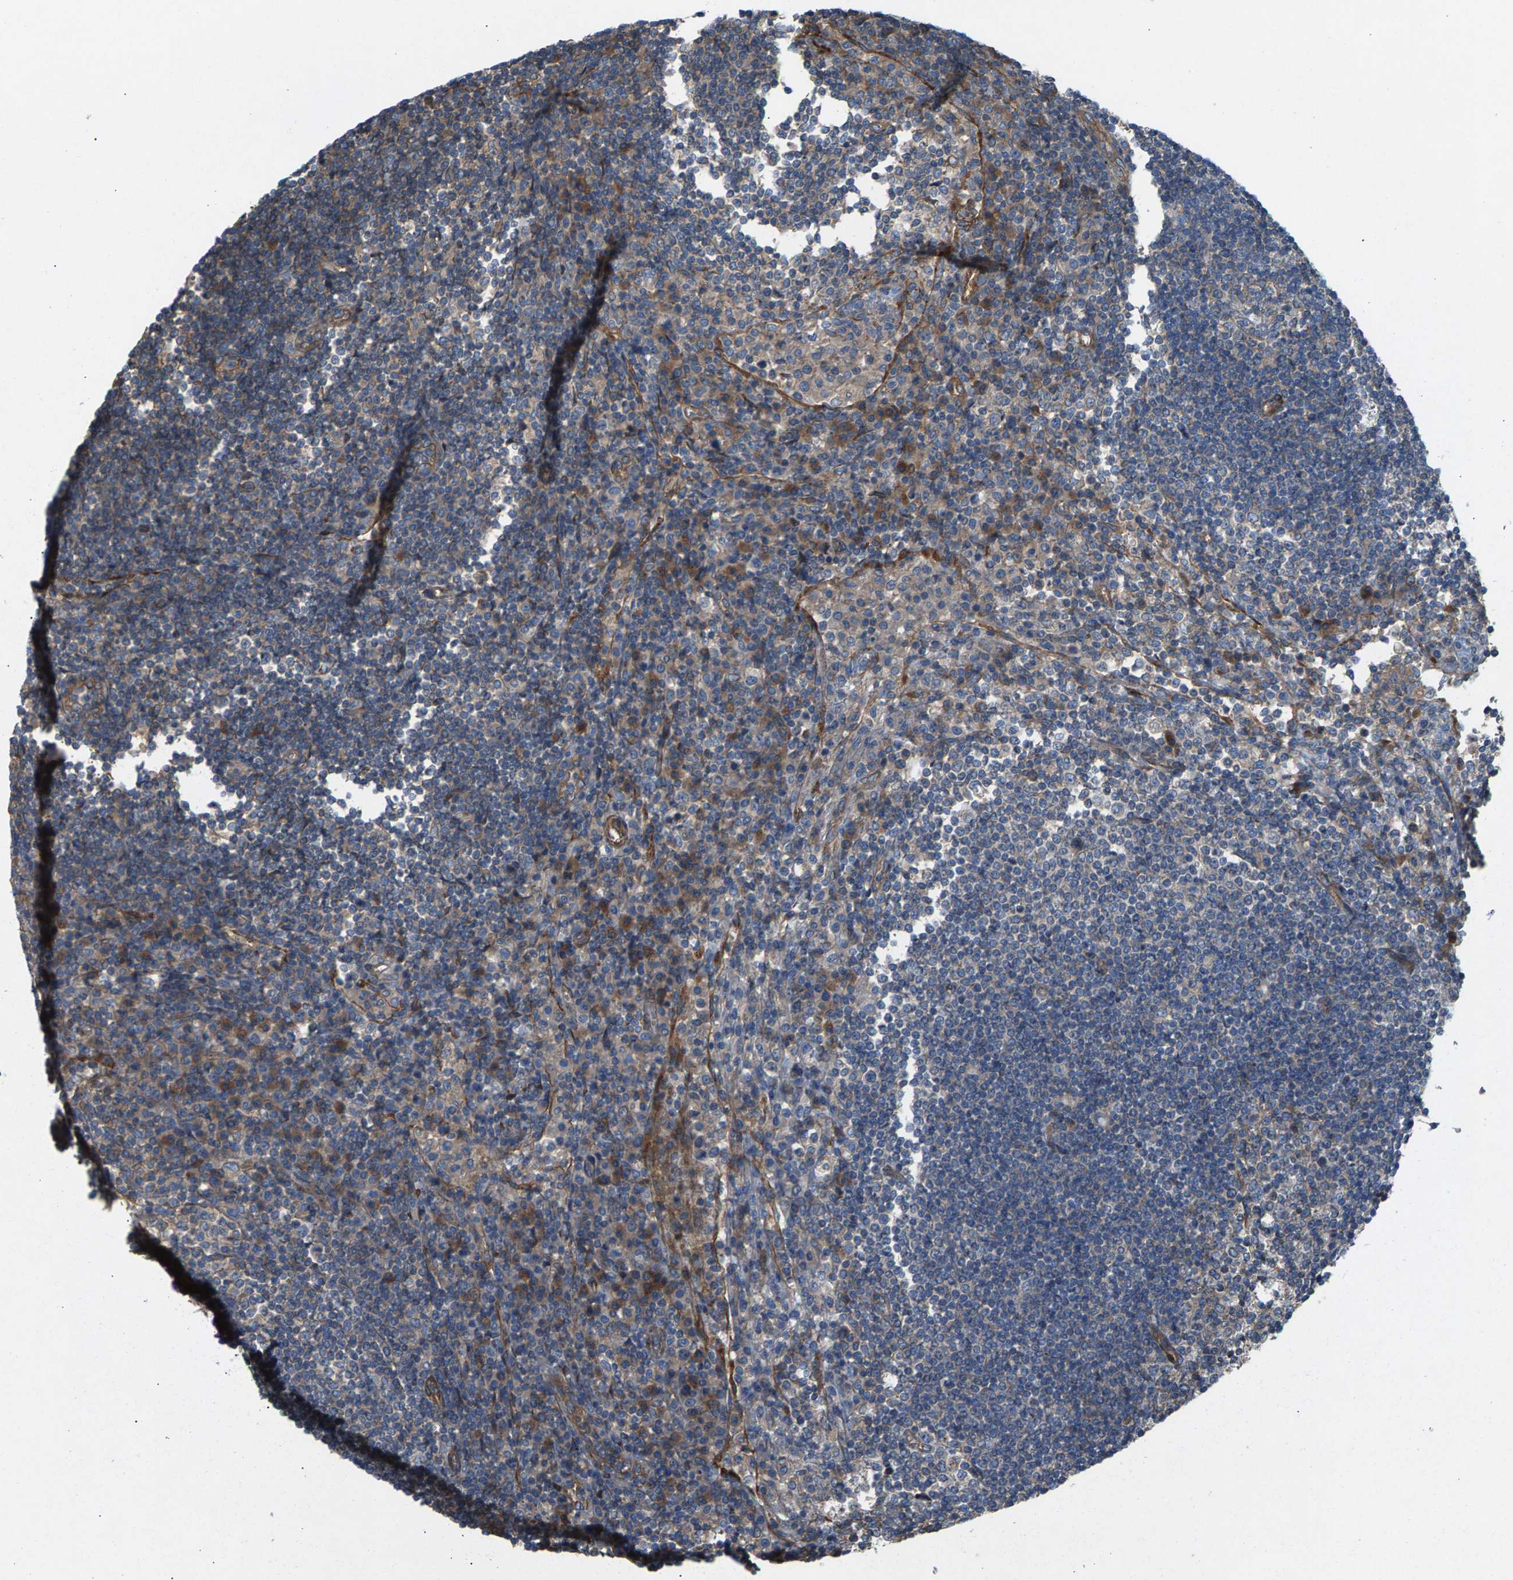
{"staining": {"intensity": "weak", "quantity": "<25%", "location": "cytoplasmic/membranous"}, "tissue": "lymph node", "cell_type": "Germinal center cells", "image_type": "normal", "snomed": [{"axis": "morphology", "description": "Normal tissue, NOS"}, {"axis": "topography", "description": "Lymph node"}], "caption": "A histopathology image of human lymph node is negative for staining in germinal center cells. (Immunohistochemistry, brightfield microscopy, high magnification).", "gene": "PDCL", "patient": {"sex": "female", "age": 53}}